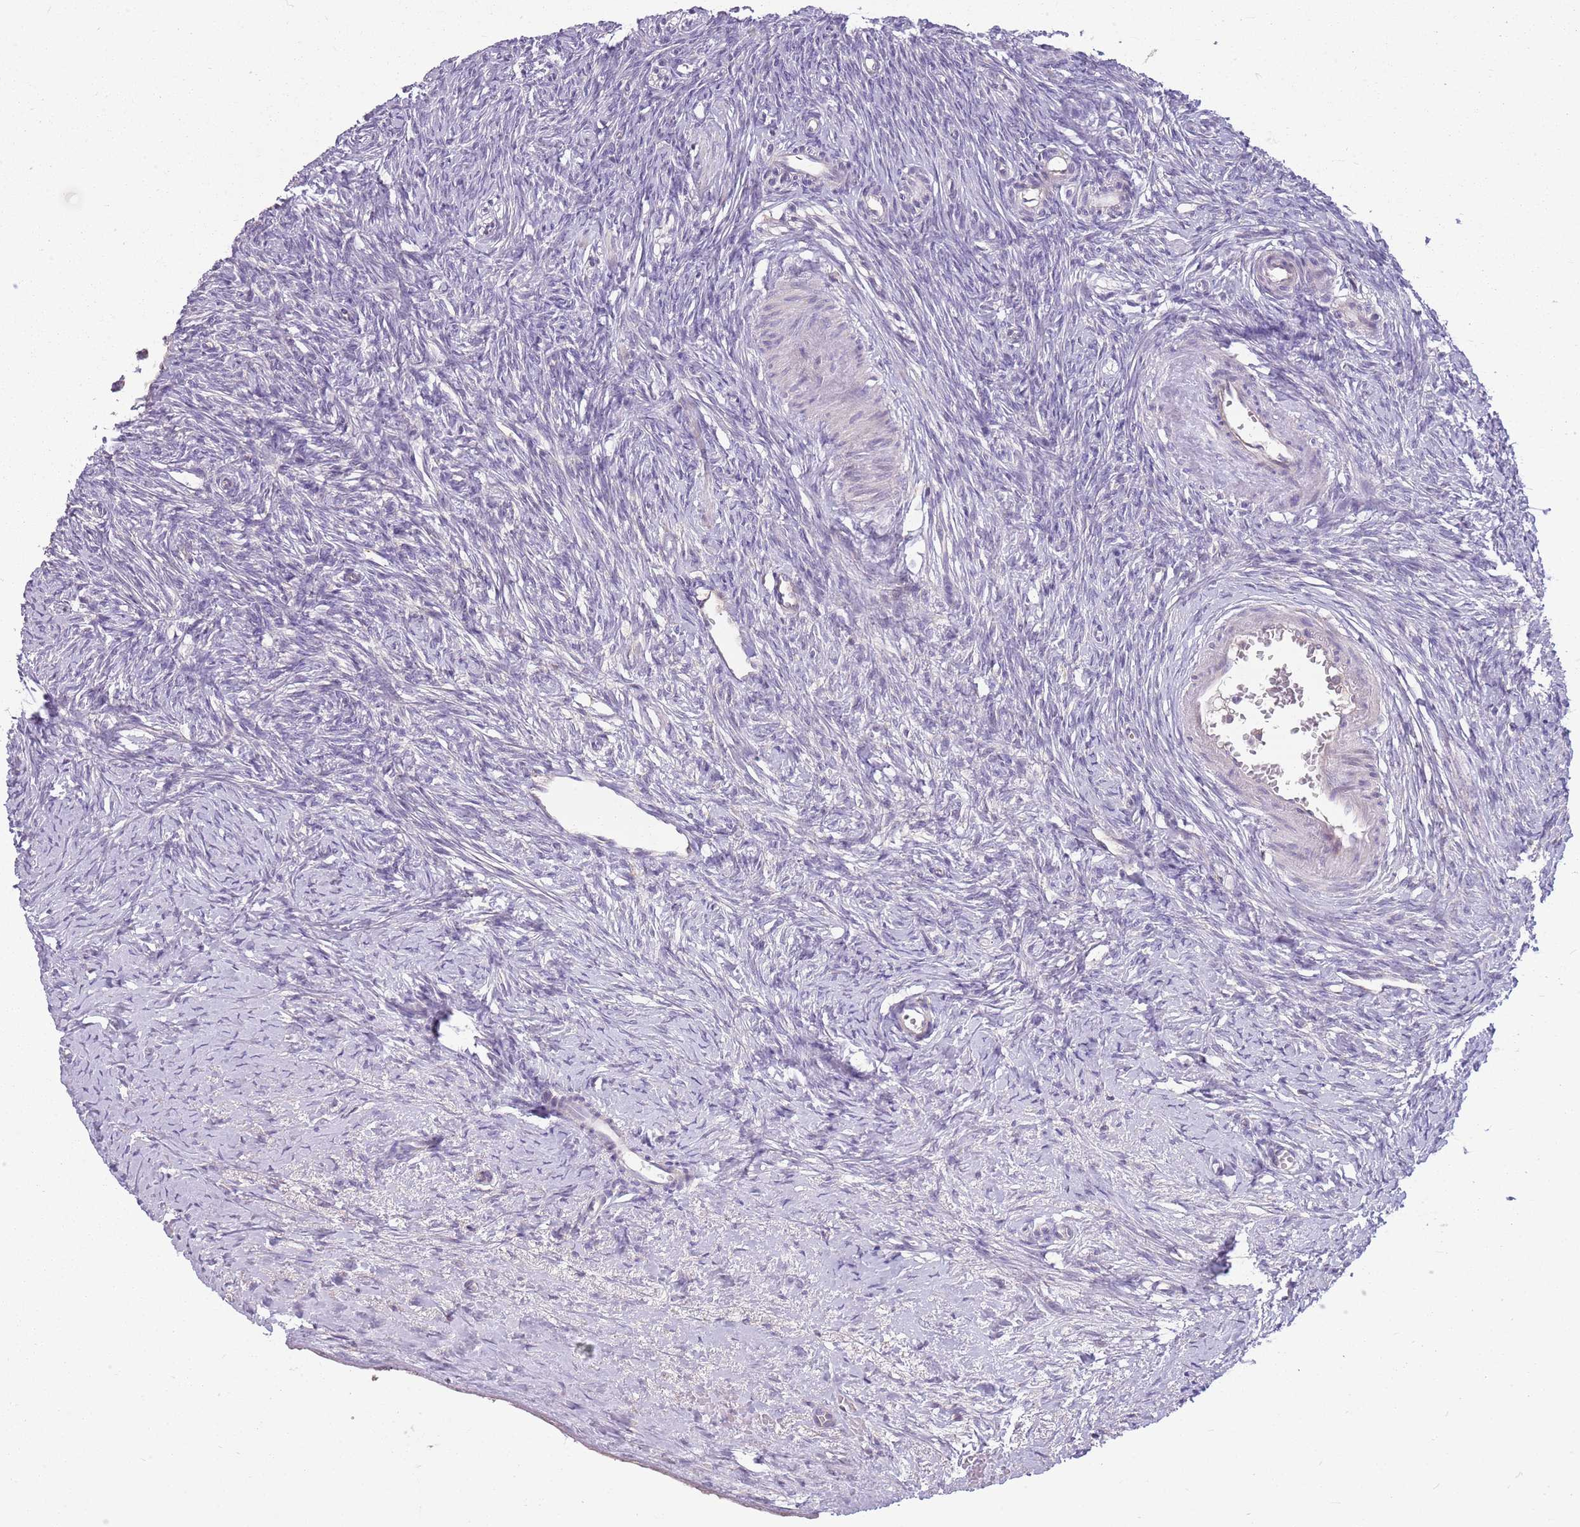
{"staining": {"intensity": "negative", "quantity": "none", "location": "none"}, "tissue": "ovary", "cell_type": "Ovarian stroma cells", "image_type": "normal", "snomed": [{"axis": "morphology", "description": "Normal tissue, NOS"}, {"axis": "morphology", "description": "Developmental malformation"}, {"axis": "topography", "description": "Ovary"}], "caption": "This is an immunohistochemistry (IHC) histopathology image of unremarkable ovary. There is no positivity in ovarian stroma cells.", "gene": "PPP1R27", "patient": {"sex": "female", "age": 39}}